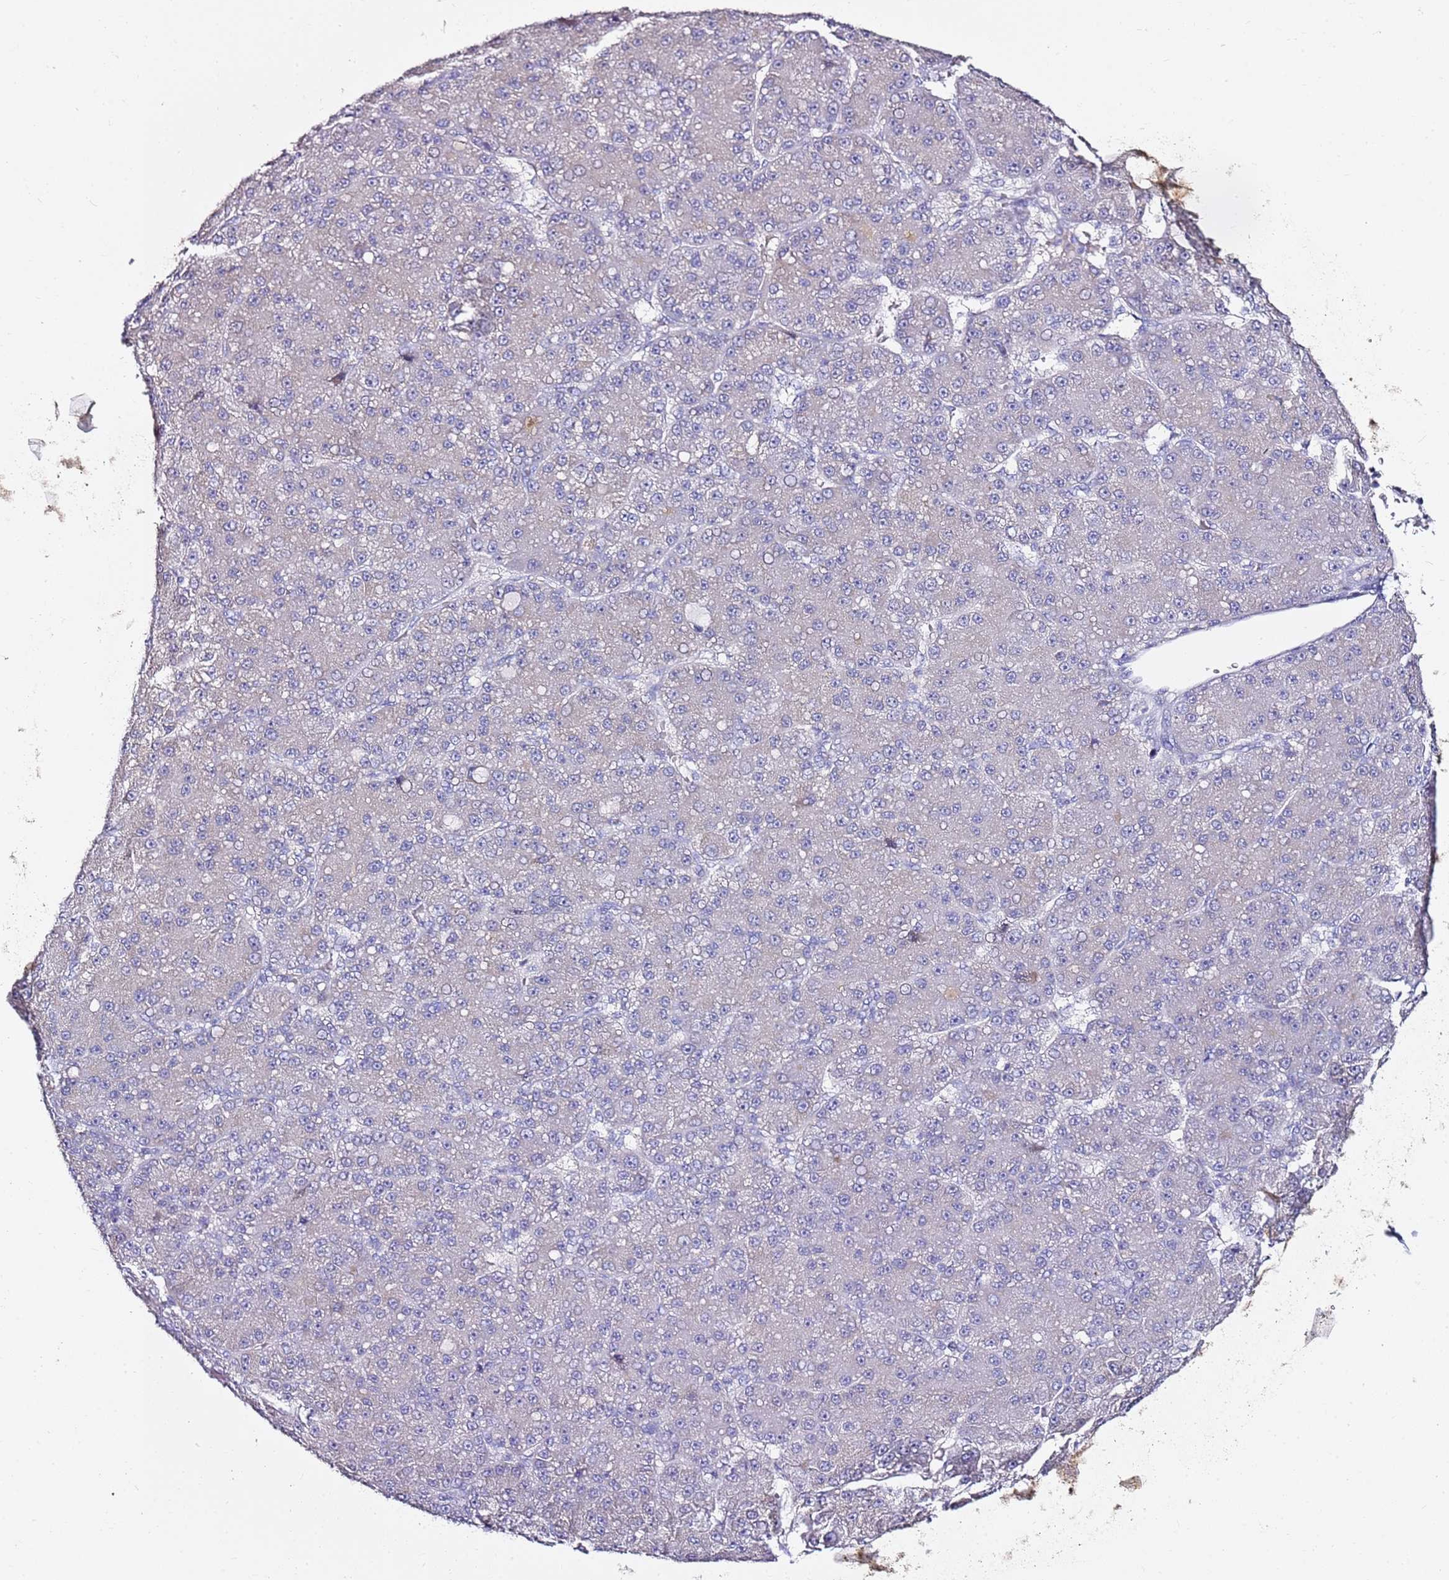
{"staining": {"intensity": "negative", "quantity": "none", "location": "none"}, "tissue": "liver cancer", "cell_type": "Tumor cells", "image_type": "cancer", "snomed": [{"axis": "morphology", "description": "Carcinoma, Hepatocellular, NOS"}, {"axis": "topography", "description": "Liver"}], "caption": "DAB (3,3'-diaminobenzidine) immunohistochemical staining of hepatocellular carcinoma (liver) demonstrates no significant expression in tumor cells.", "gene": "MYBPC3", "patient": {"sex": "male", "age": 67}}